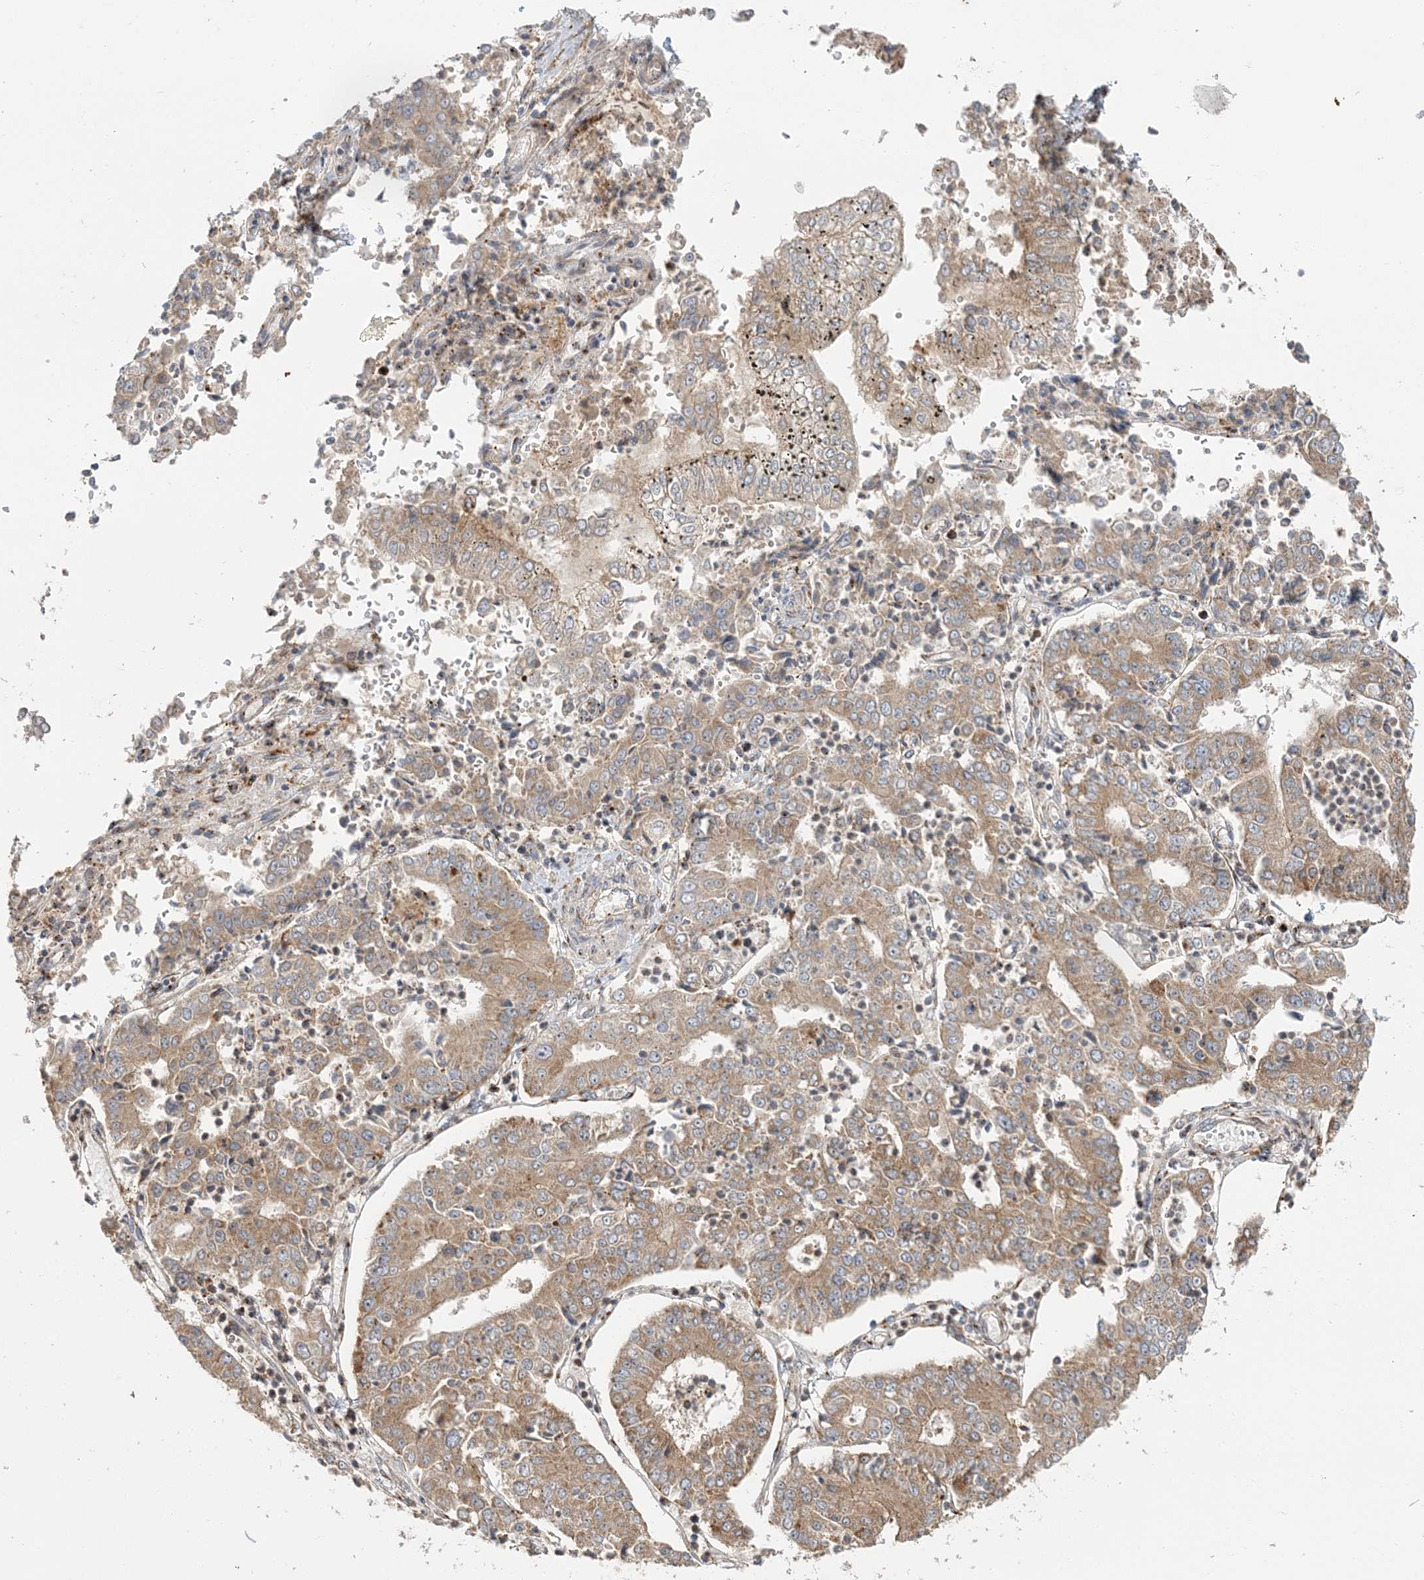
{"staining": {"intensity": "moderate", "quantity": ">75%", "location": "cytoplasmic/membranous"}, "tissue": "stomach cancer", "cell_type": "Tumor cells", "image_type": "cancer", "snomed": [{"axis": "morphology", "description": "Adenocarcinoma, NOS"}, {"axis": "topography", "description": "Stomach"}], "caption": "DAB immunohistochemical staining of human stomach adenocarcinoma displays moderate cytoplasmic/membranous protein positivity in about >75% of tumor cells.", "gene": "ABCC3", "patient": {"sex": "male", "age": 76}}